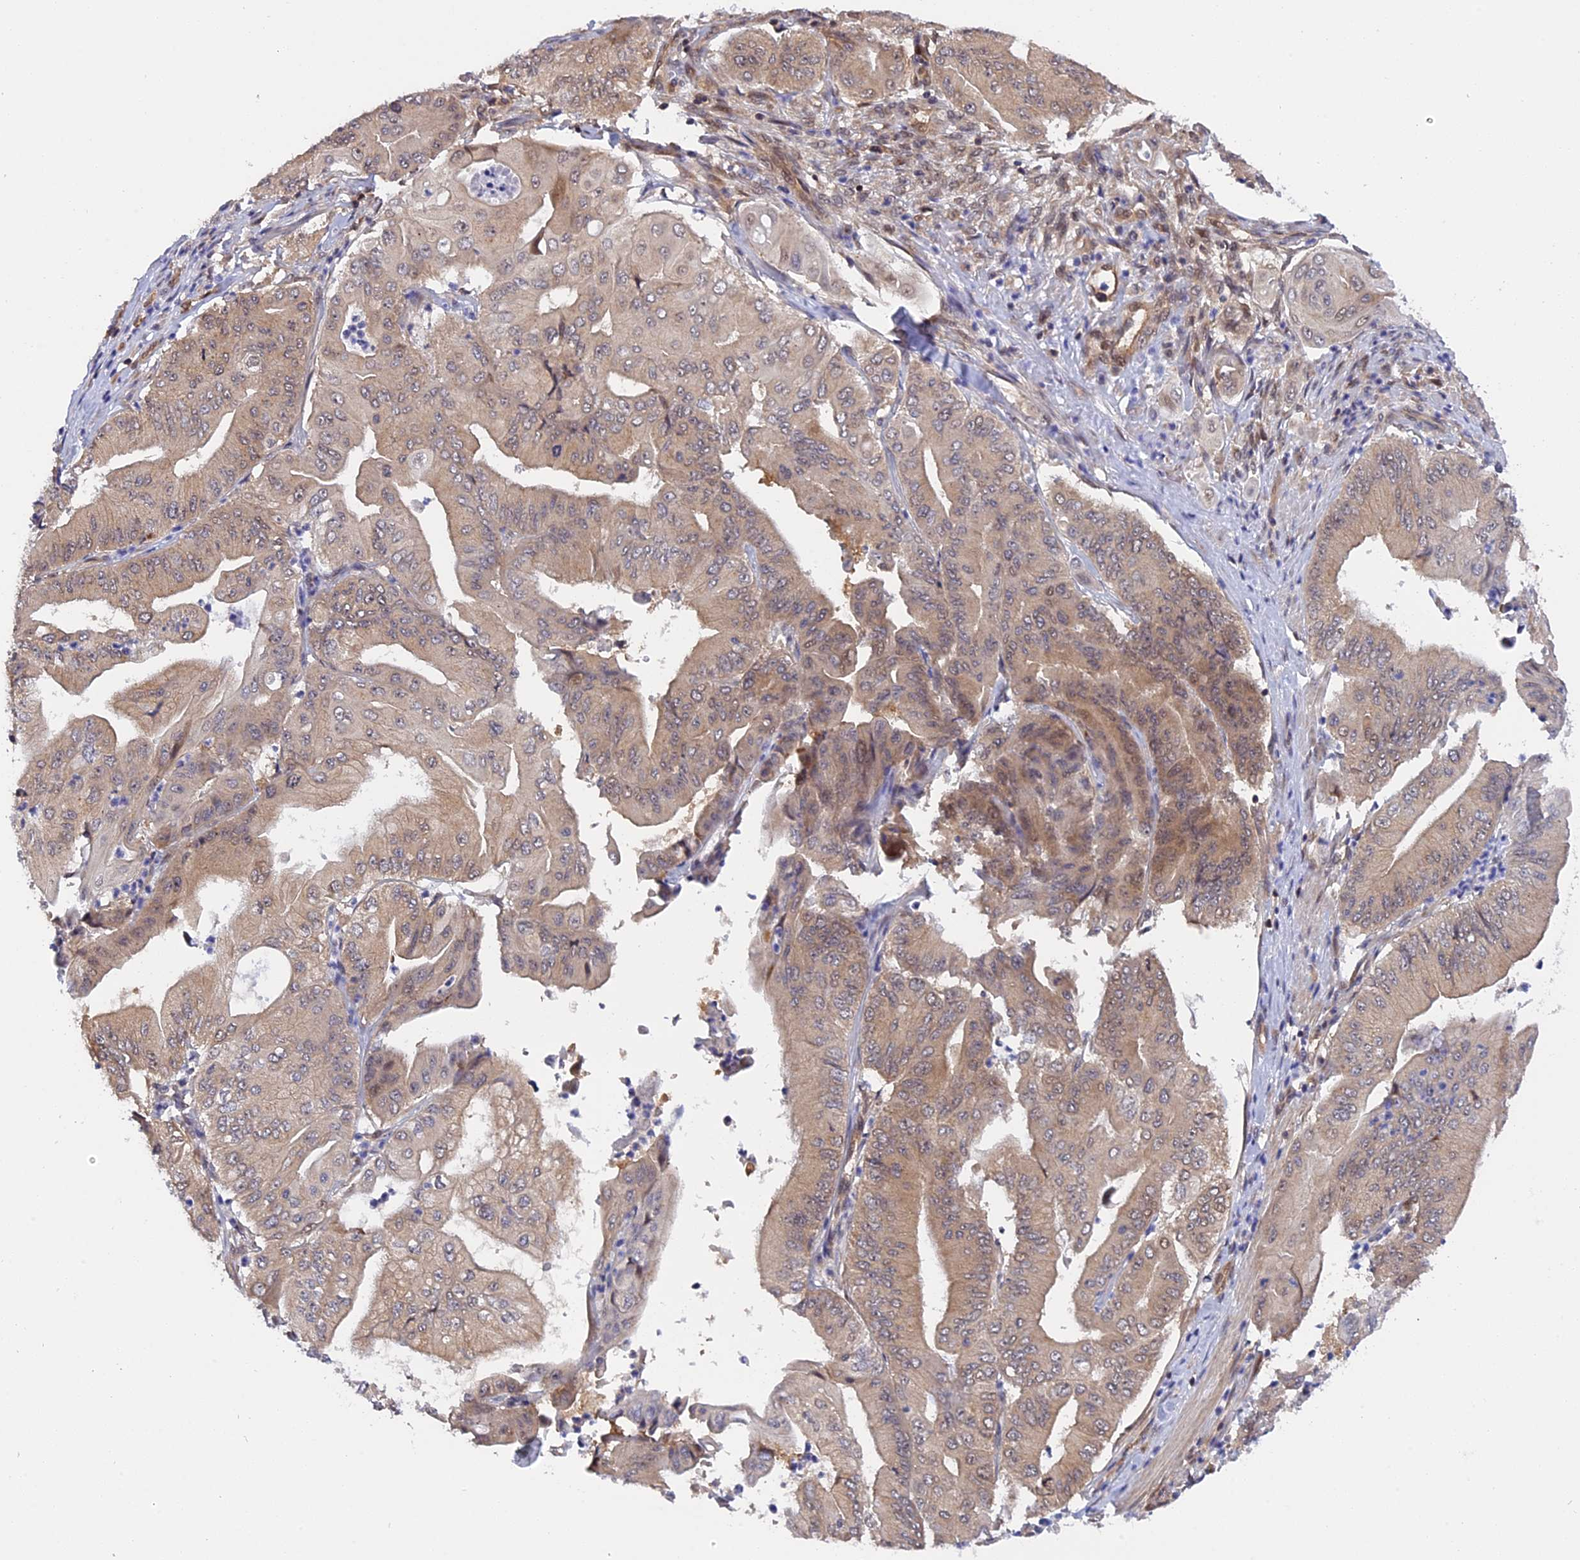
{"staining": {"intensity": "weak", "quantity": "25%-75%", "location": "cytoplasmic/membranous,nuclear"}, "tissue": "pancreatic cancer", "cell_type": "Tumor cells", "image_type": "cancer", "snomed": [{"axis": "morphology", "description": "Adenocarcinoma, NOS"}, {"axis": "topography", "description": "Pancreas"}], "caption": "This photomicrograph demonstrates IHC staining of human adenocarcinoma (pancreatic), with low weak cytoplasmic/membranous and nuclear expression in about 25%-75% of tumor cells.", "gene": "ZNF428", "patient": {"sex": "female", "age": 77}}